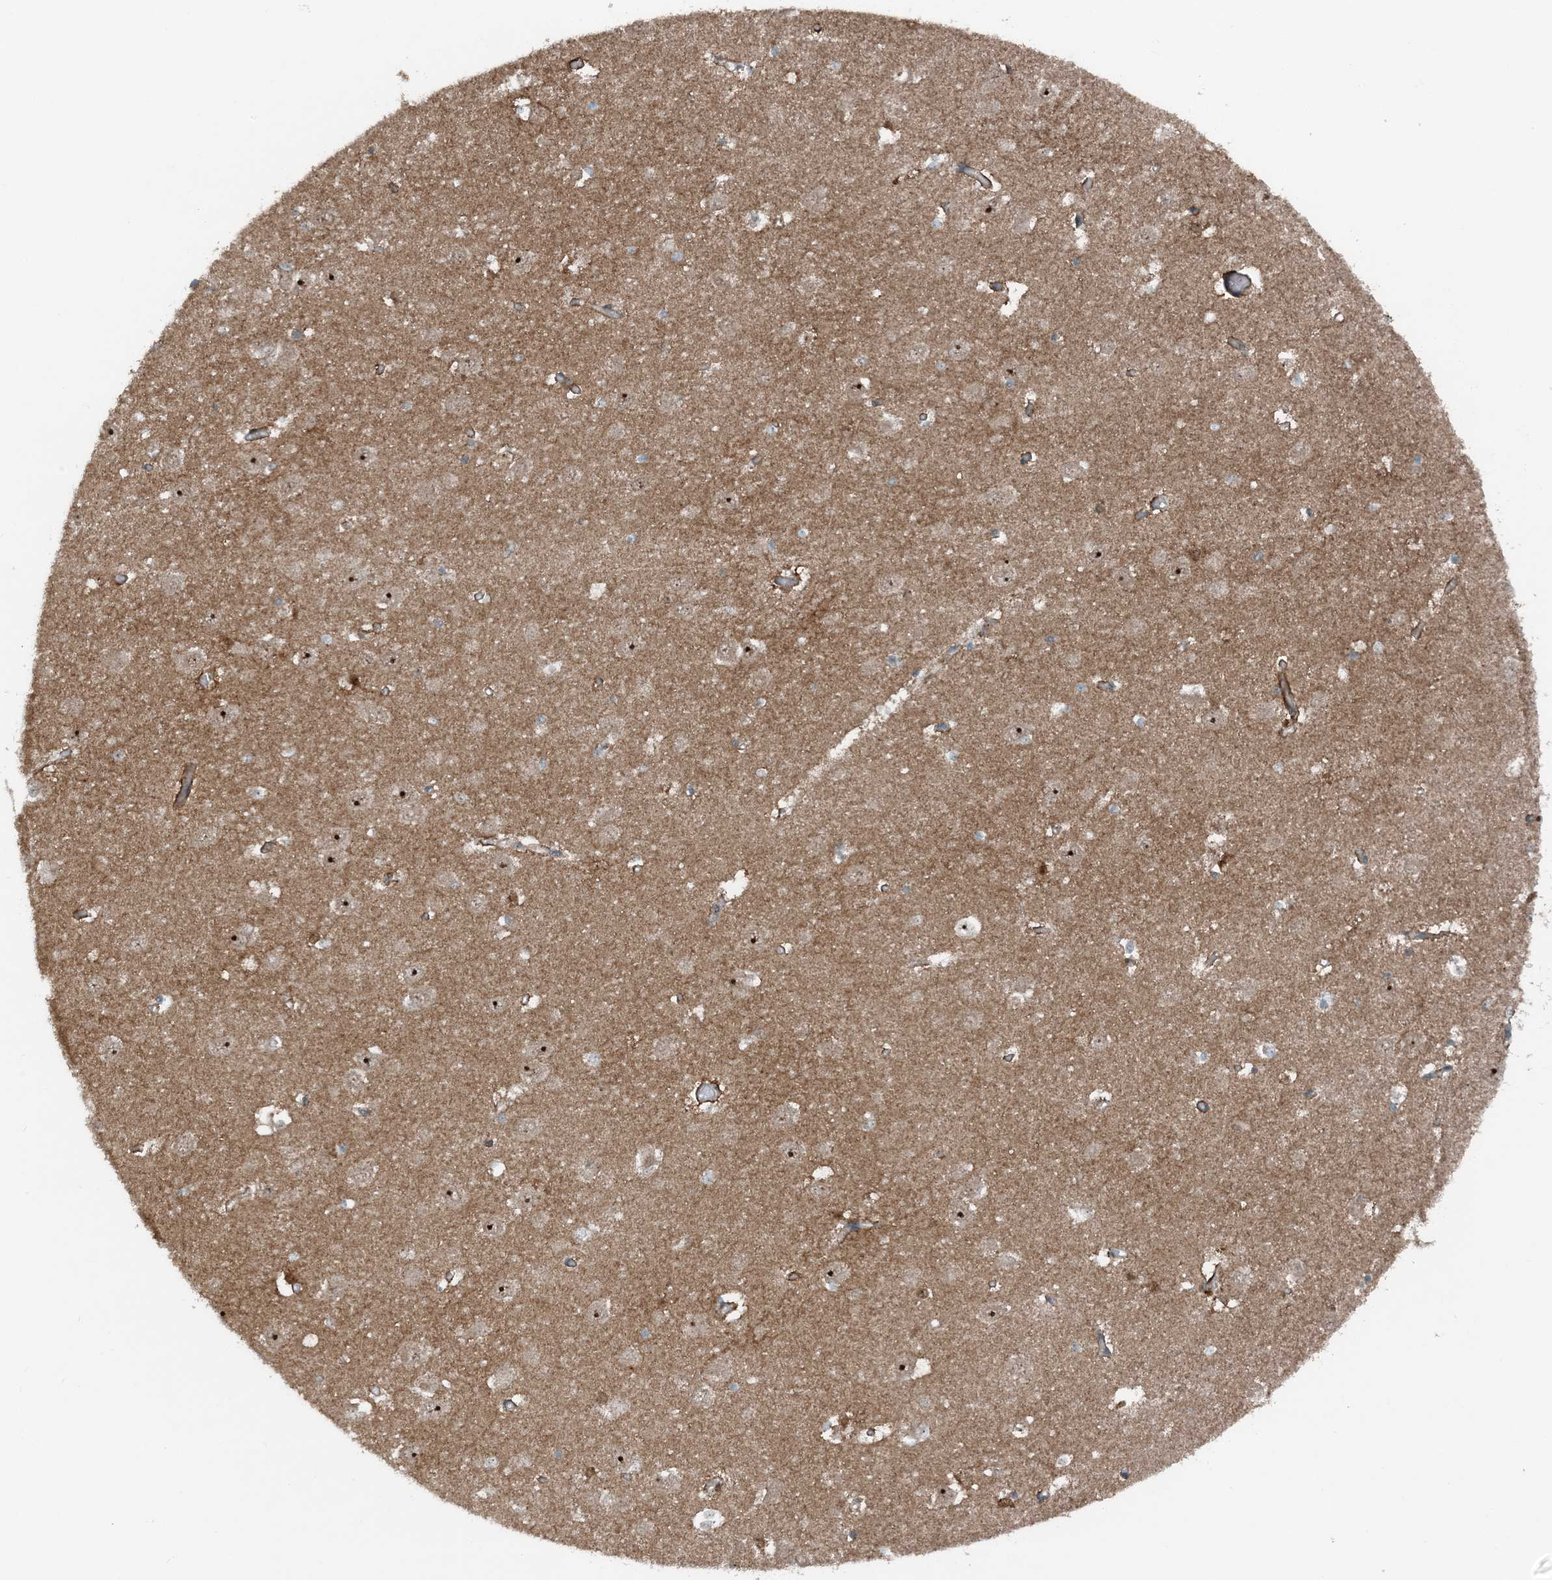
{"staining": {"intensity": "weak", "quantity": "<25%", "location": "cytoplasmic/membranous"}, "tissue": "hippocampus", "cell_type": "Glial cells", "image_type": "normal", "snomed": [{"axis": "morphology", "description": "Normal tissue, NOS"}, {"axis": "topography", "description": "Hippocampus"}], "caption": "This is an IHC photomicrograph of benign human hippocampus. There is no expression in glial cells.", "gene": "MITD1", "patient": {"sex": "male", "age": 70}}